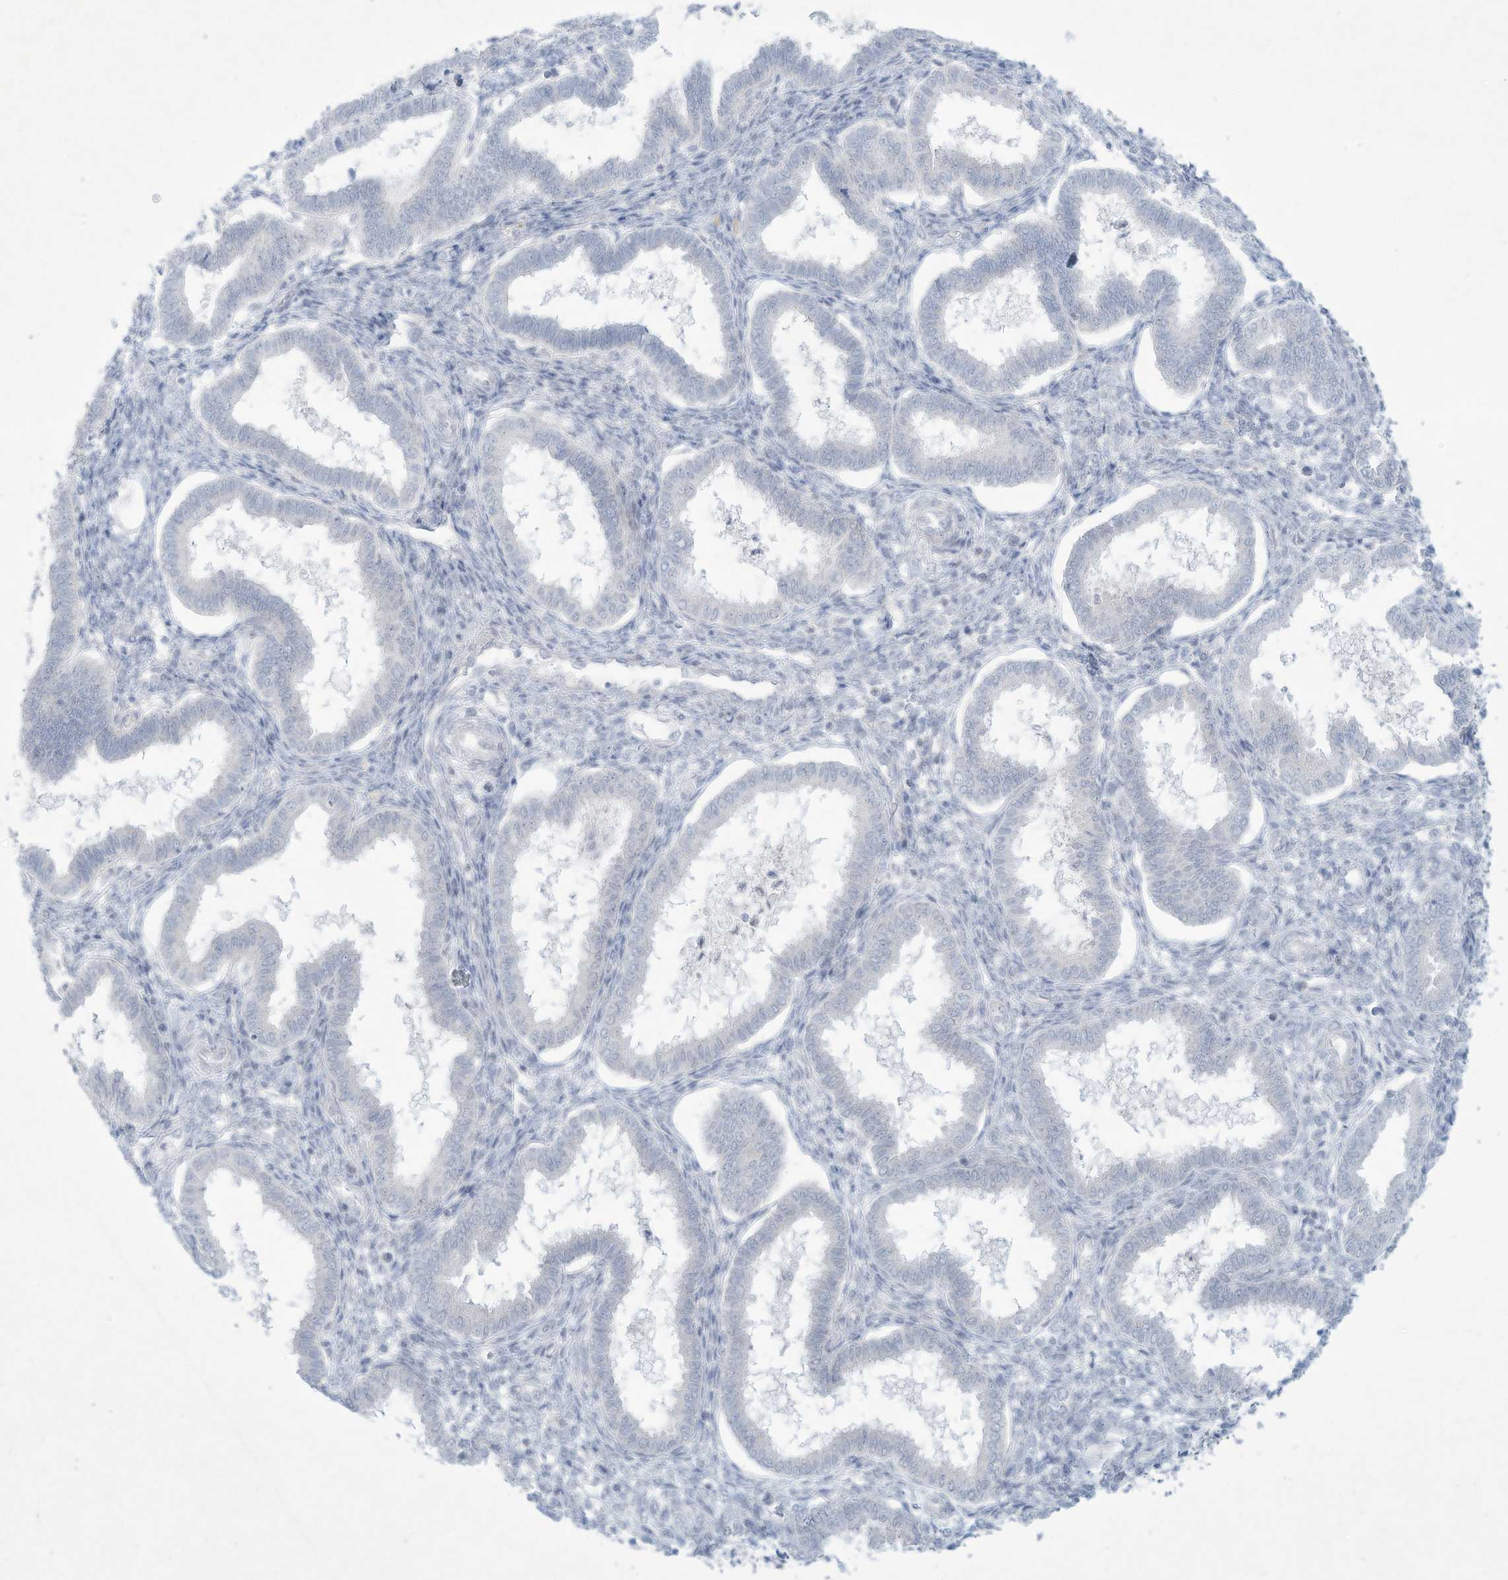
{"staining": {"intensity": "negative", "quantity": "none", "location": "none"}, "tissue": "endometrium", "cell_type": "Cells in endometrial stroma", "image_type": "normal", "snomed": [{"axis": "morphology", "description": "Normal tissue, NOS"}, {"axis": "topography", "description": "Endometrium"}], "caption": "Immunohistochemical staining of benign human endometrium displays no significant expression in cells in endometrial stroma.", "gene": "PAX6", "patient": {"sex": "female", "age": 24}}